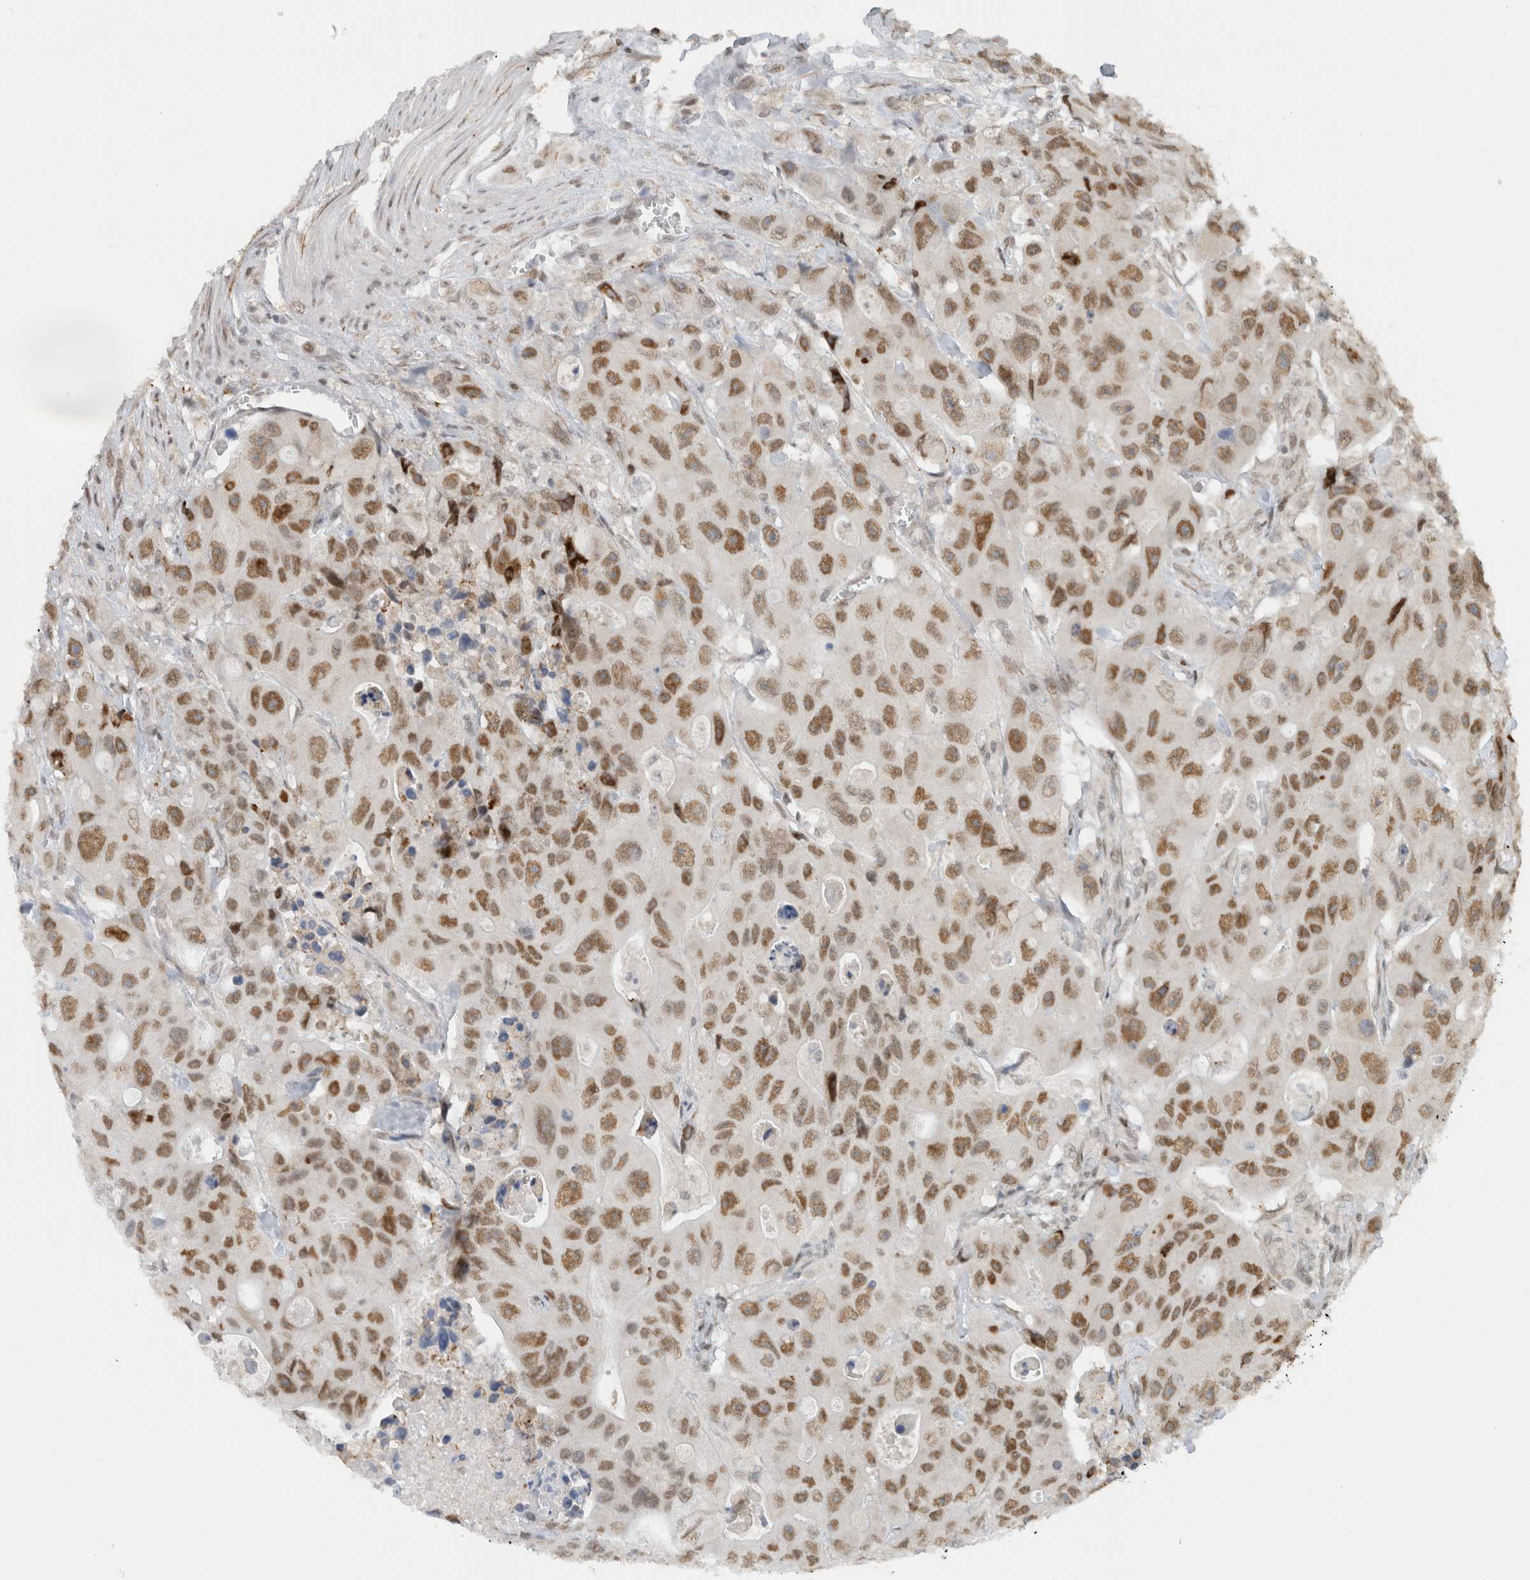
{"staining": {"intensity": "moderate", "quantity": ">75%", "location": "nuclear"}, "tissue": "colorectal cancer", "cell_type": "Tumor cells", "image_type": "cancer", "snomed": [{"axis": "morphology", "description": "Adenocarcinoma, NOS"}, {"axis": "topography", "description": "Colon"}], "caption": "Adenocarcinoma (colorectal) stained with a brown dye exhibits moderate nuclear positive positivity in about >75% of tumor cells.", "gene": "HNRNPR", "patient": {"sex": "female", "age": 46}}